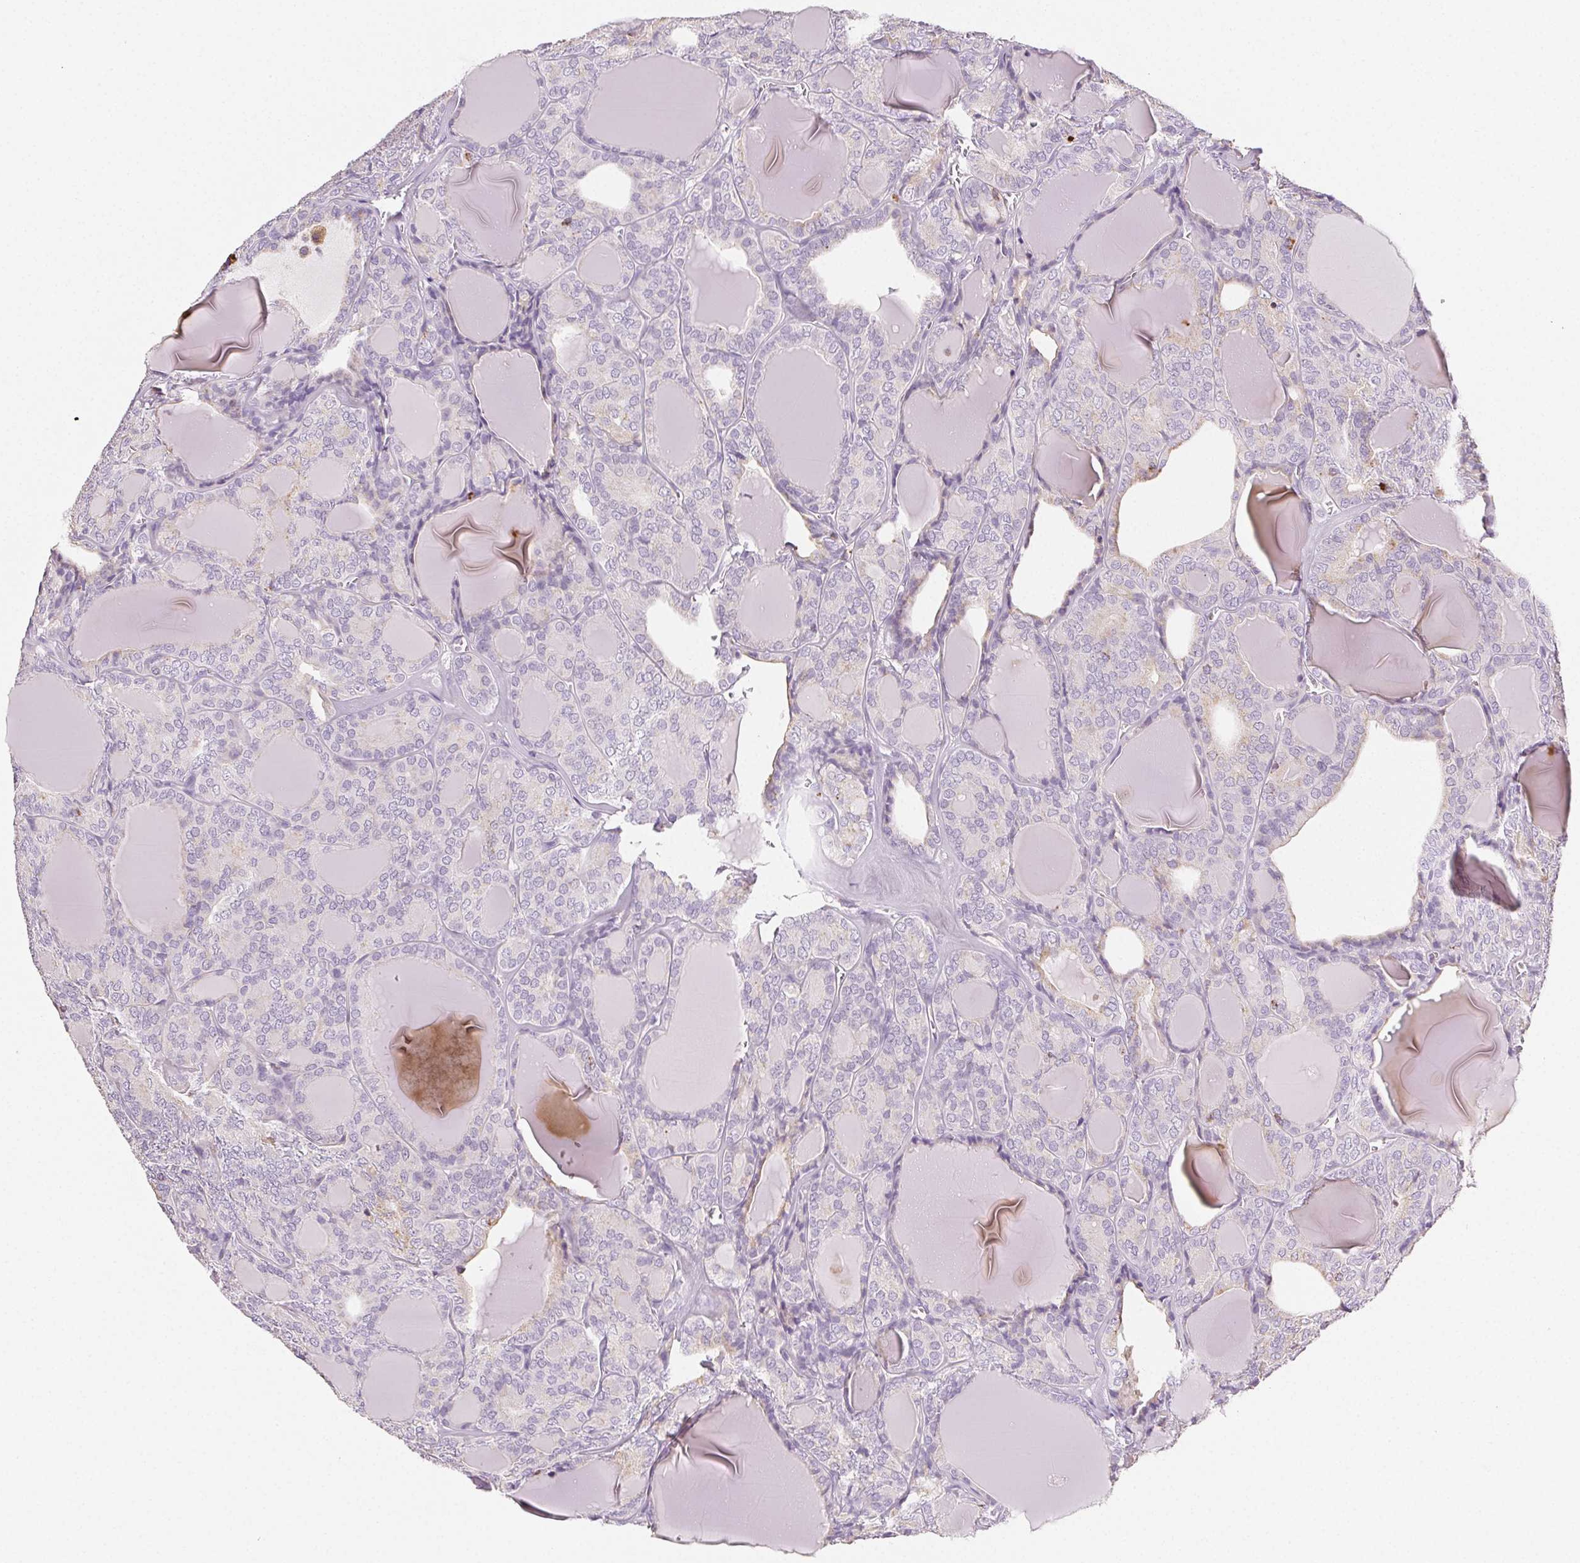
{"staining": {"intensity": "negative", "quantity": "none", "location": "none"}, "tissue": "thyroid cancer", "cell_type": "Tumor cells", "image_type": "cancer", "snomed": [{"axis": "morphology", "description": "Follicular adenoma carcinoma, NOS"}, {"axis": "topography", "description": "Thyroid gland"}], "caption": "Tumor cells show no significant protein expression in thyroid follicular adenoma carcinoma.", "gene": "LIPA", "patient": {"sex": "male", "age": 74}}